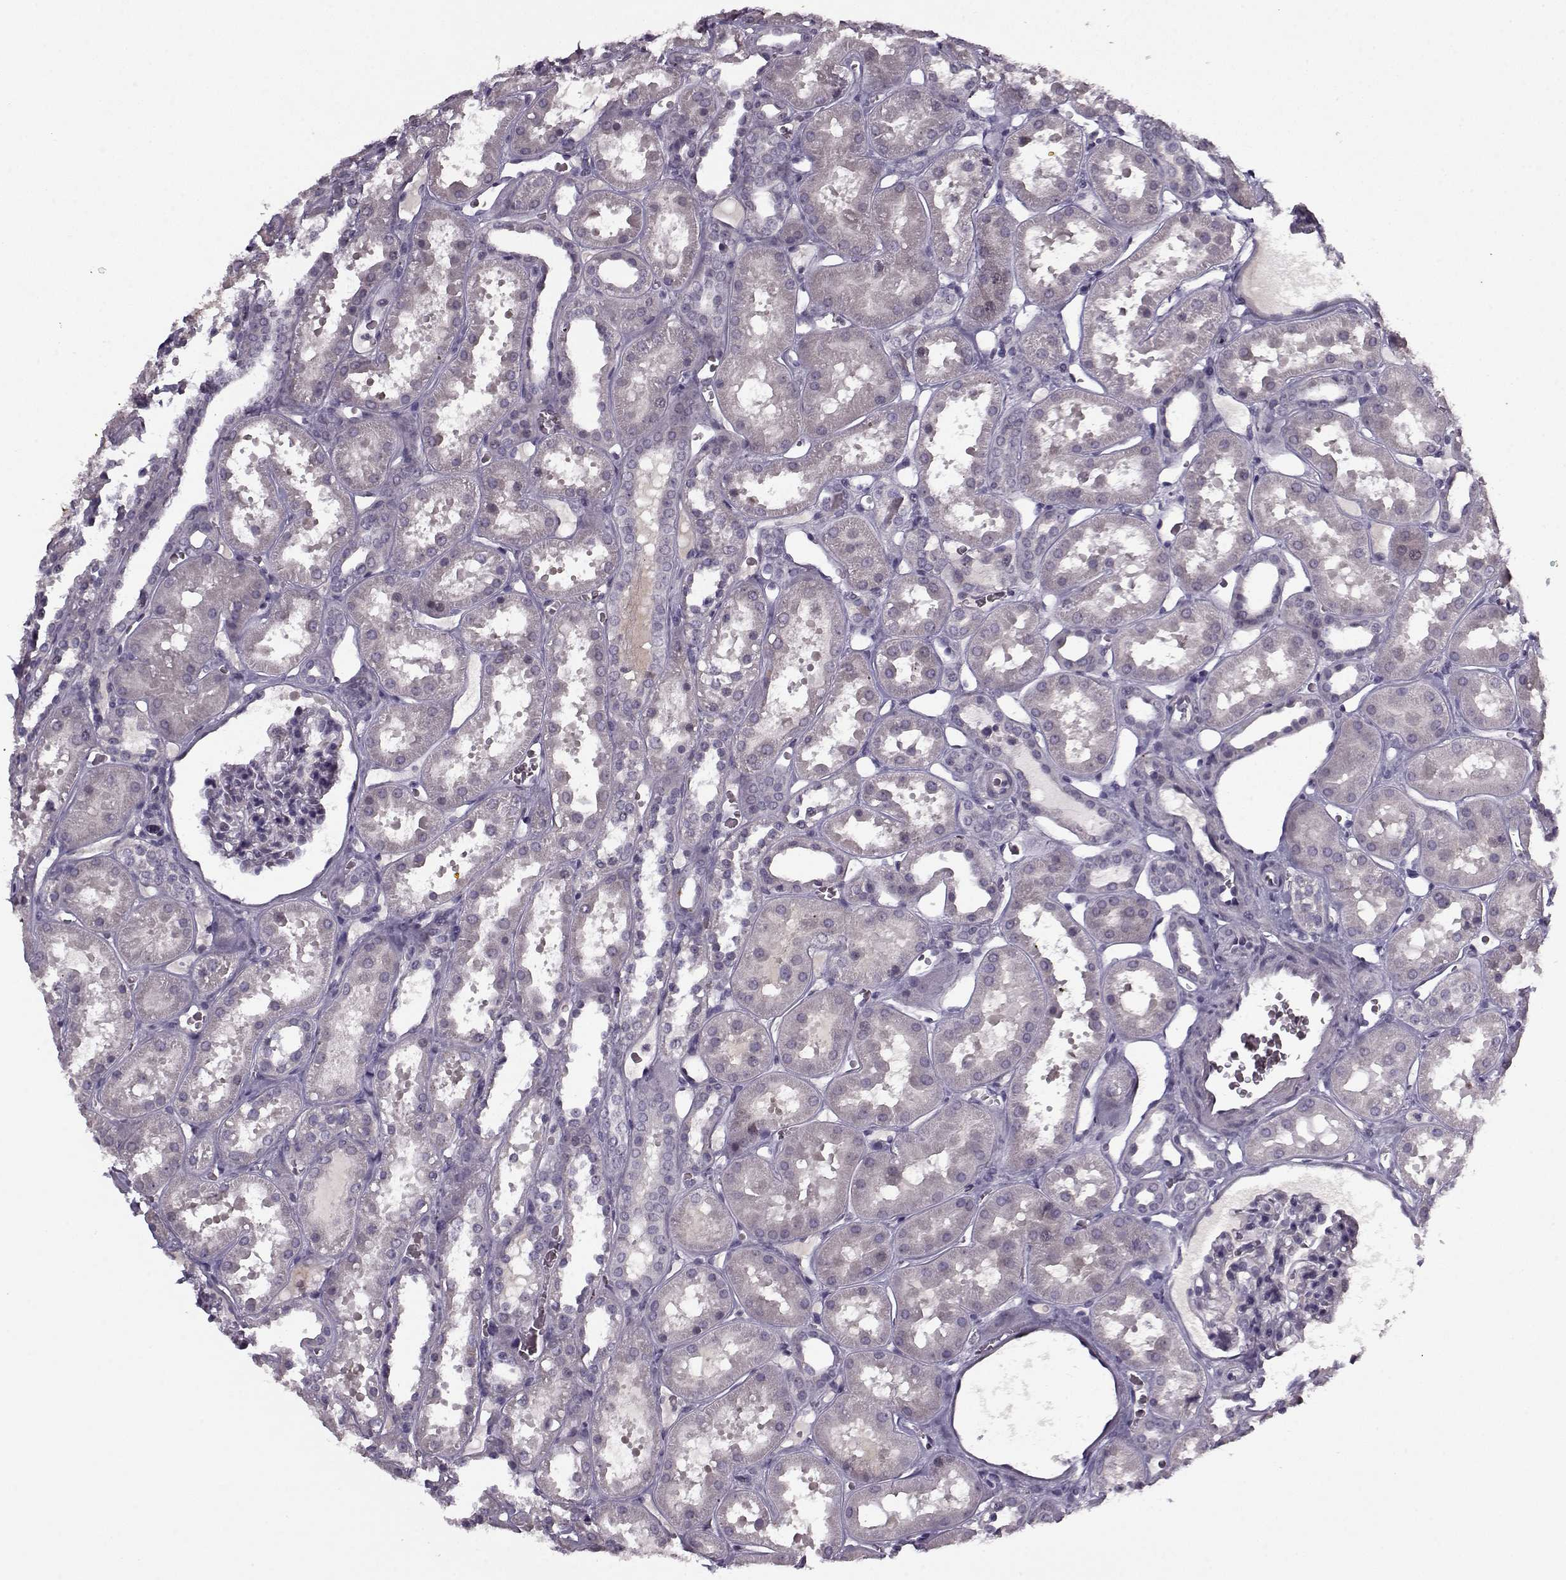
{"staining": {"intensity": "negative", "quantity": "none", "location": "none"}, "tissue": "kidney", "cell_type": "Cells in glomeruli", "image_type": "normal", "snomed": [{"axis": "morphology", "description": "Normal tissue, NOS"}, {"axis": "topography", "description": "Kidney"}], "caption": "The histopathology image exhibits no significant staining in cells in glomeruli of kidney.", "gene": "KRT9", "patient": {"sex": "female", "age": 41}}